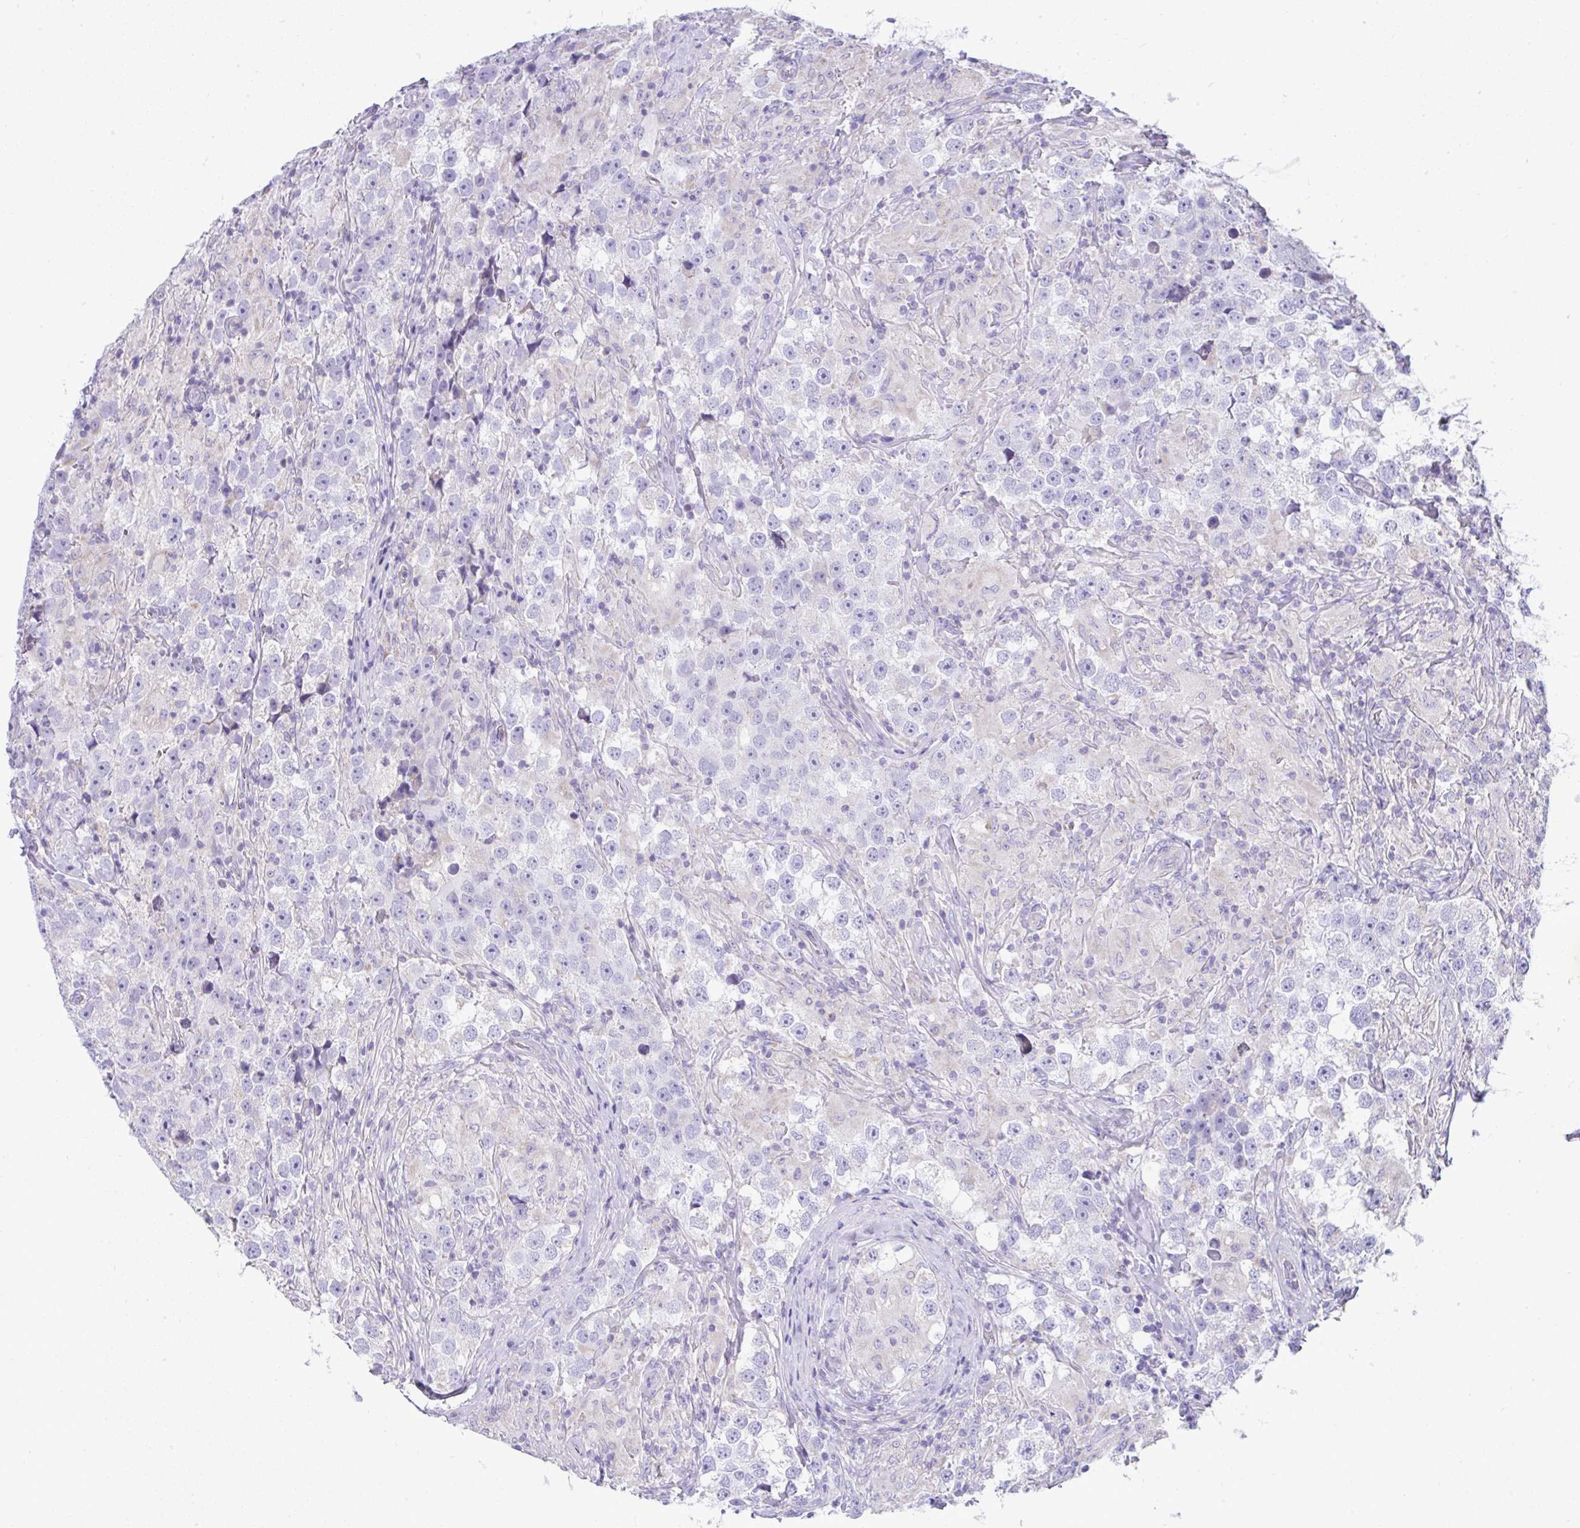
{"staining": {"intensity": "negative", "quantity": "none", "location": "none"}, "tissue": "testis cancer", "cell_type": "Tumor cells", "image_type": "cancer", "snomed": [{"axis": "morphology", "description": "Seminoma, NOS"}, {"axis": "topography", "description": "Testis"}], "caption": "IHC of testis cancer shows no positivity in tumor cells. The staining is performed using DAB brown chromogen with nuclei counter-stained in using hematoxylin.", "gene": "PLA2G12B", "patient": {"sex": "male", "age": 46}}